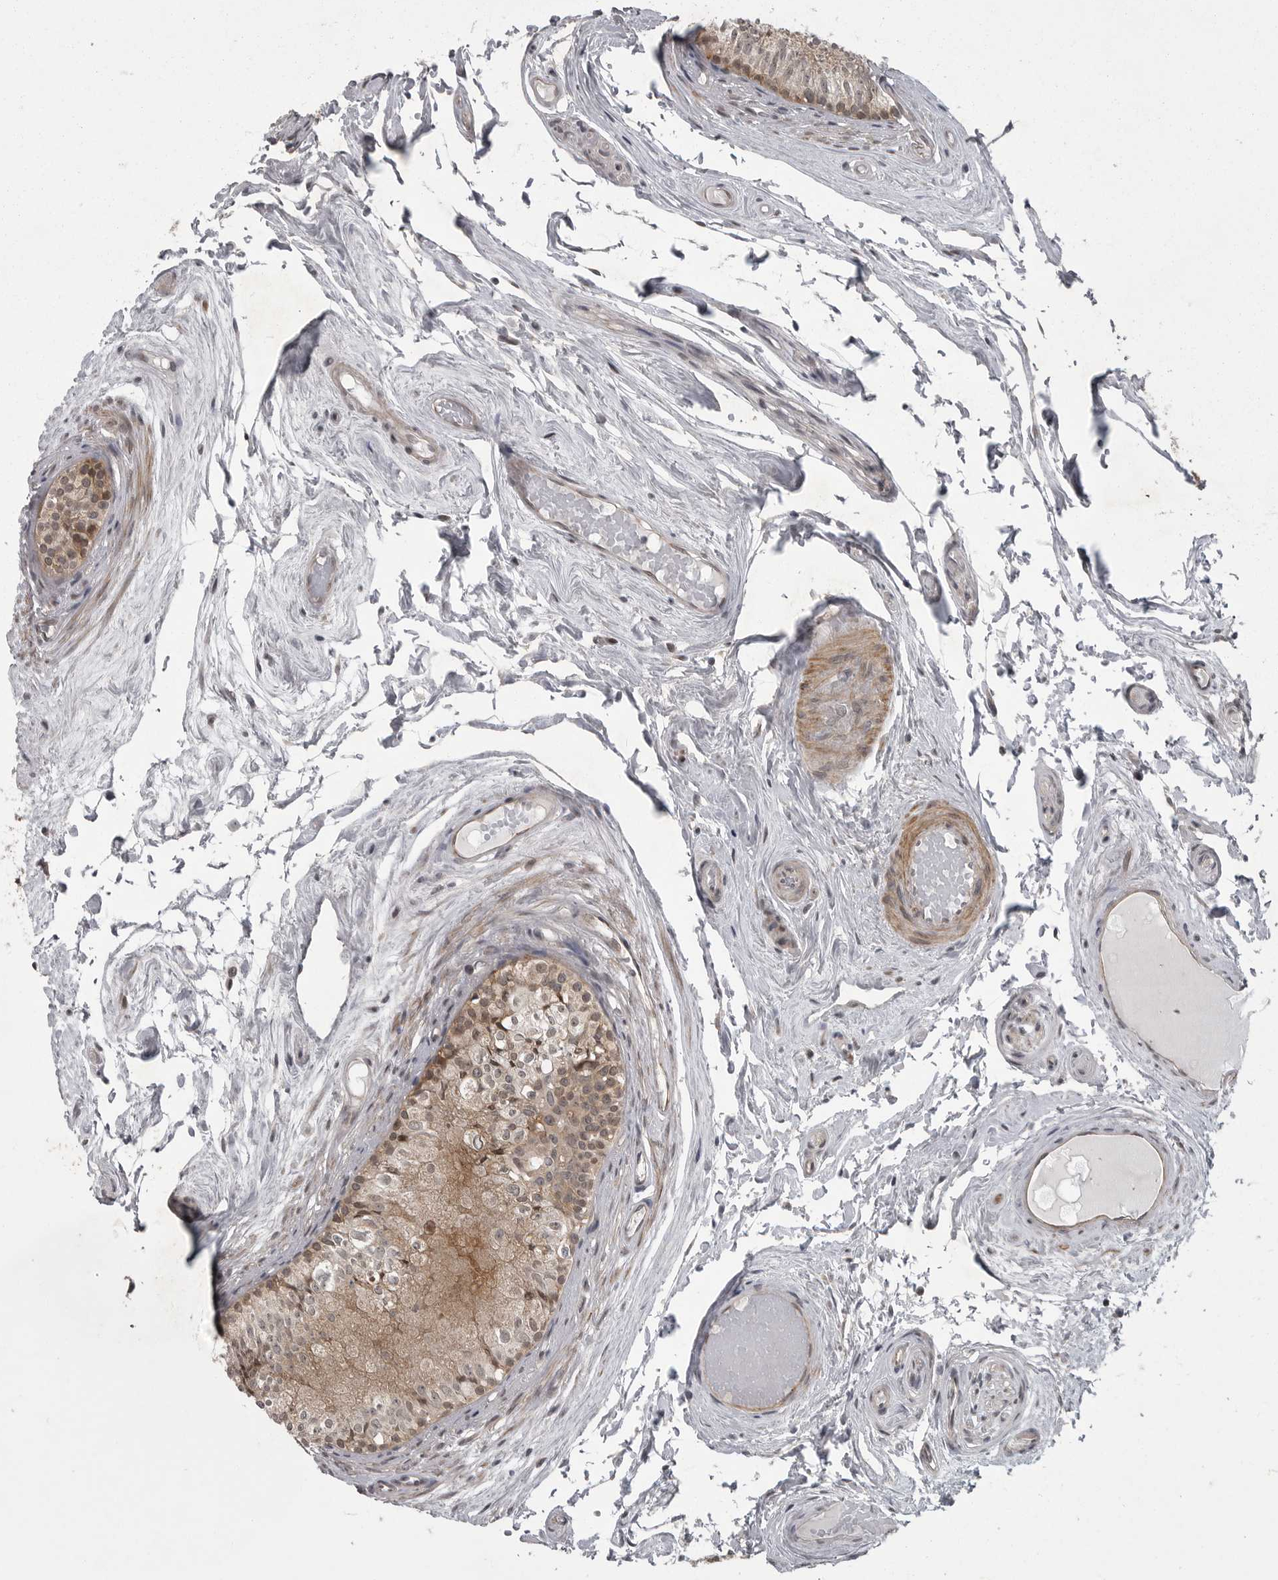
{"staining": {"intensity": "moderate", "quantity": "25%-75%", "location": "cytoplasmic/membranous"}, "tissue": "epididymis", "cell_type": "Glandular cells", "image_type": "normal", "snomed": [{"axis": "morphology", "description": "Normal tissue, NOS"}, {"axis": "topography", "description": "Epididymis"}], "caption": "Moderate cytoplasmic/membranous protein expression is appreciated in about 25%-75% of glandular cells in epididymis. The protein of interest is stained brown, and the nuclei are stained in blue (DAB (3,3'-diaminobenzidine) IHC with brightfield microscopy, high magnification).", "gene": "PPP1R9A", "patient": {"sex": "male", "age": 79}}